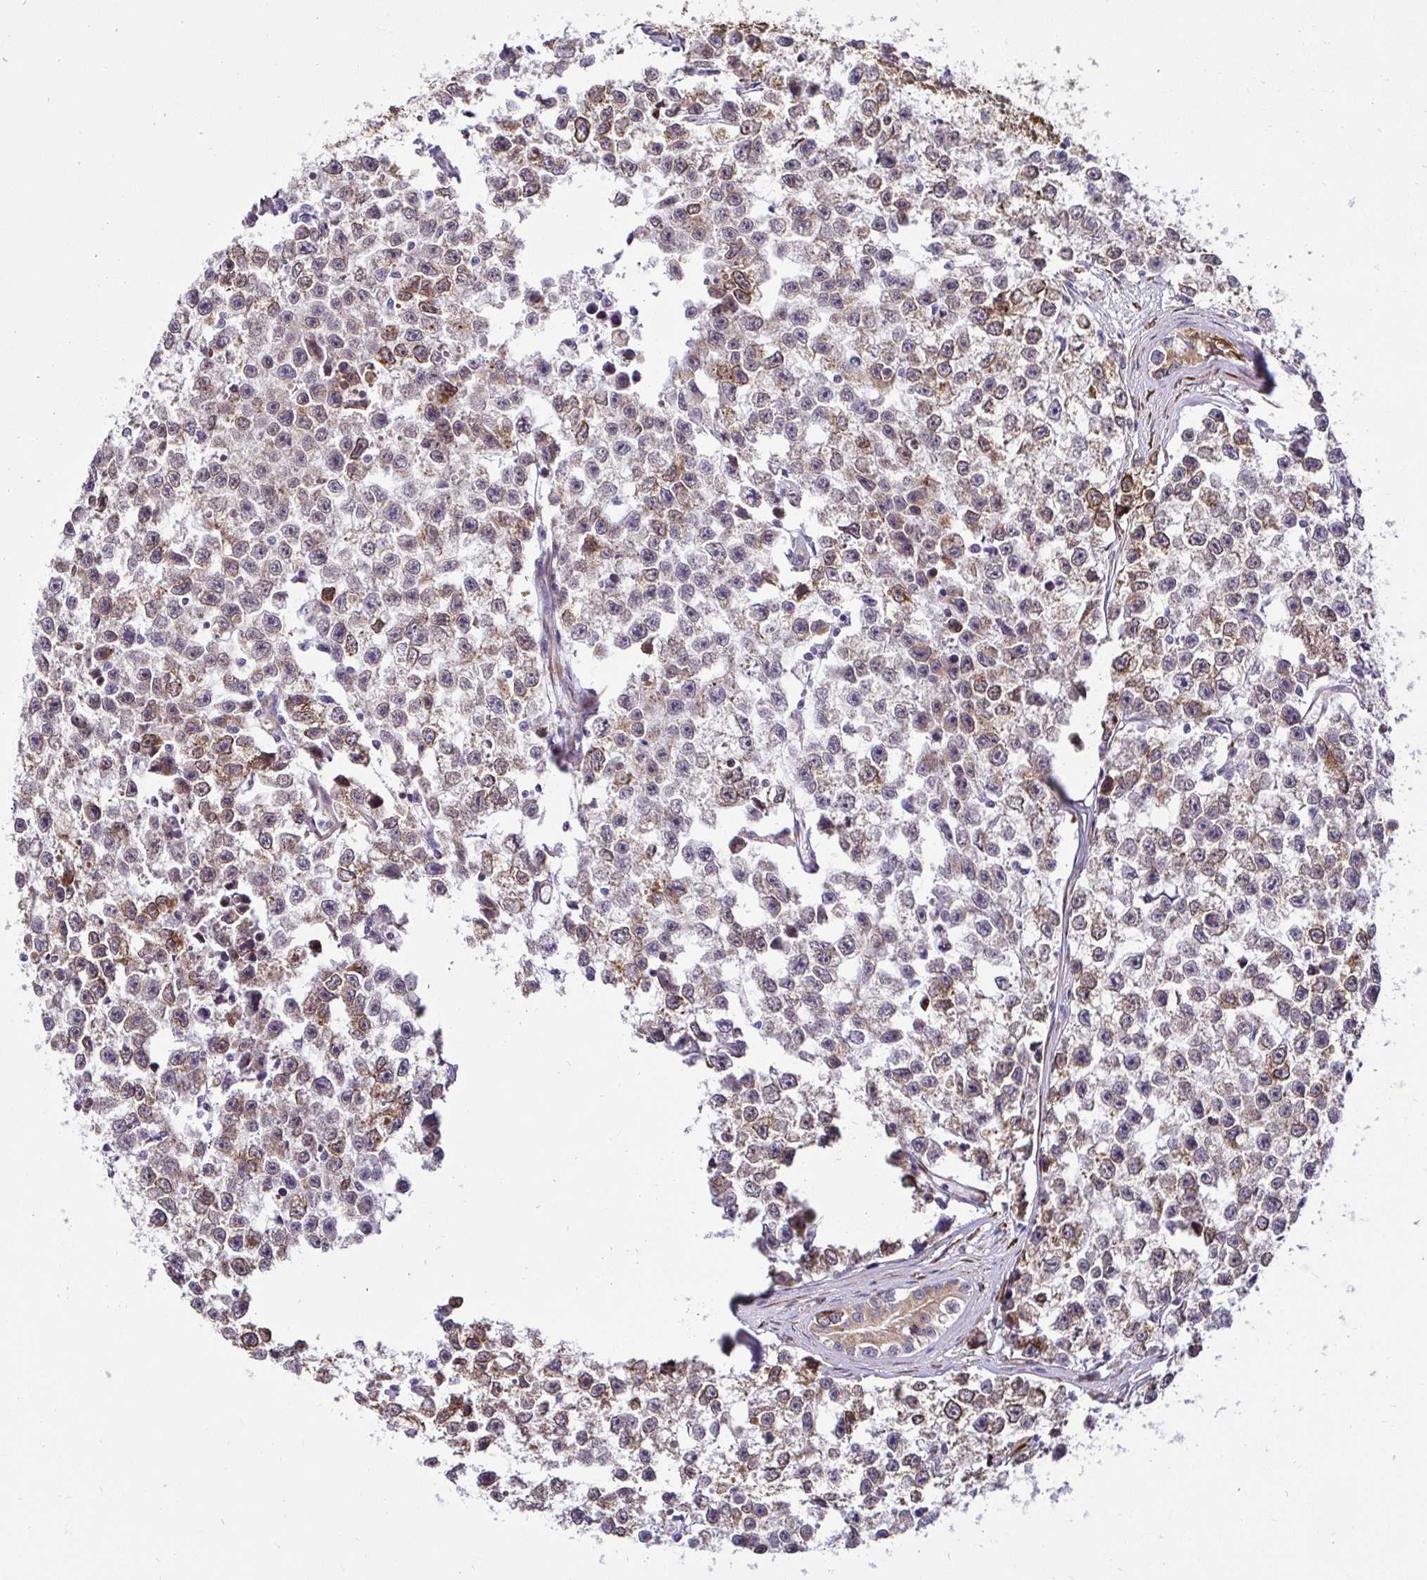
{"staining": {"intensity": "moderate", "quantity": "25%-75%", "location": "cytoplasmic/membranous"}, "tissue": "testis cancer", "cell_type": "Tumor cells", "image_type": "cancer", "snomed": [{"axis": "morphology", "description": "Seminoma, NOS"}, {"axis": "topography", "description": "Testis"}], "caption": "Testis seminoma stained with immunohistochemistry demonstrates moderate cytoplasmic/membranous positivity in approximately 25%-75% of tumor cells.", "gene": "HPS1", "patient": {"sex": "male", "age": 26}}